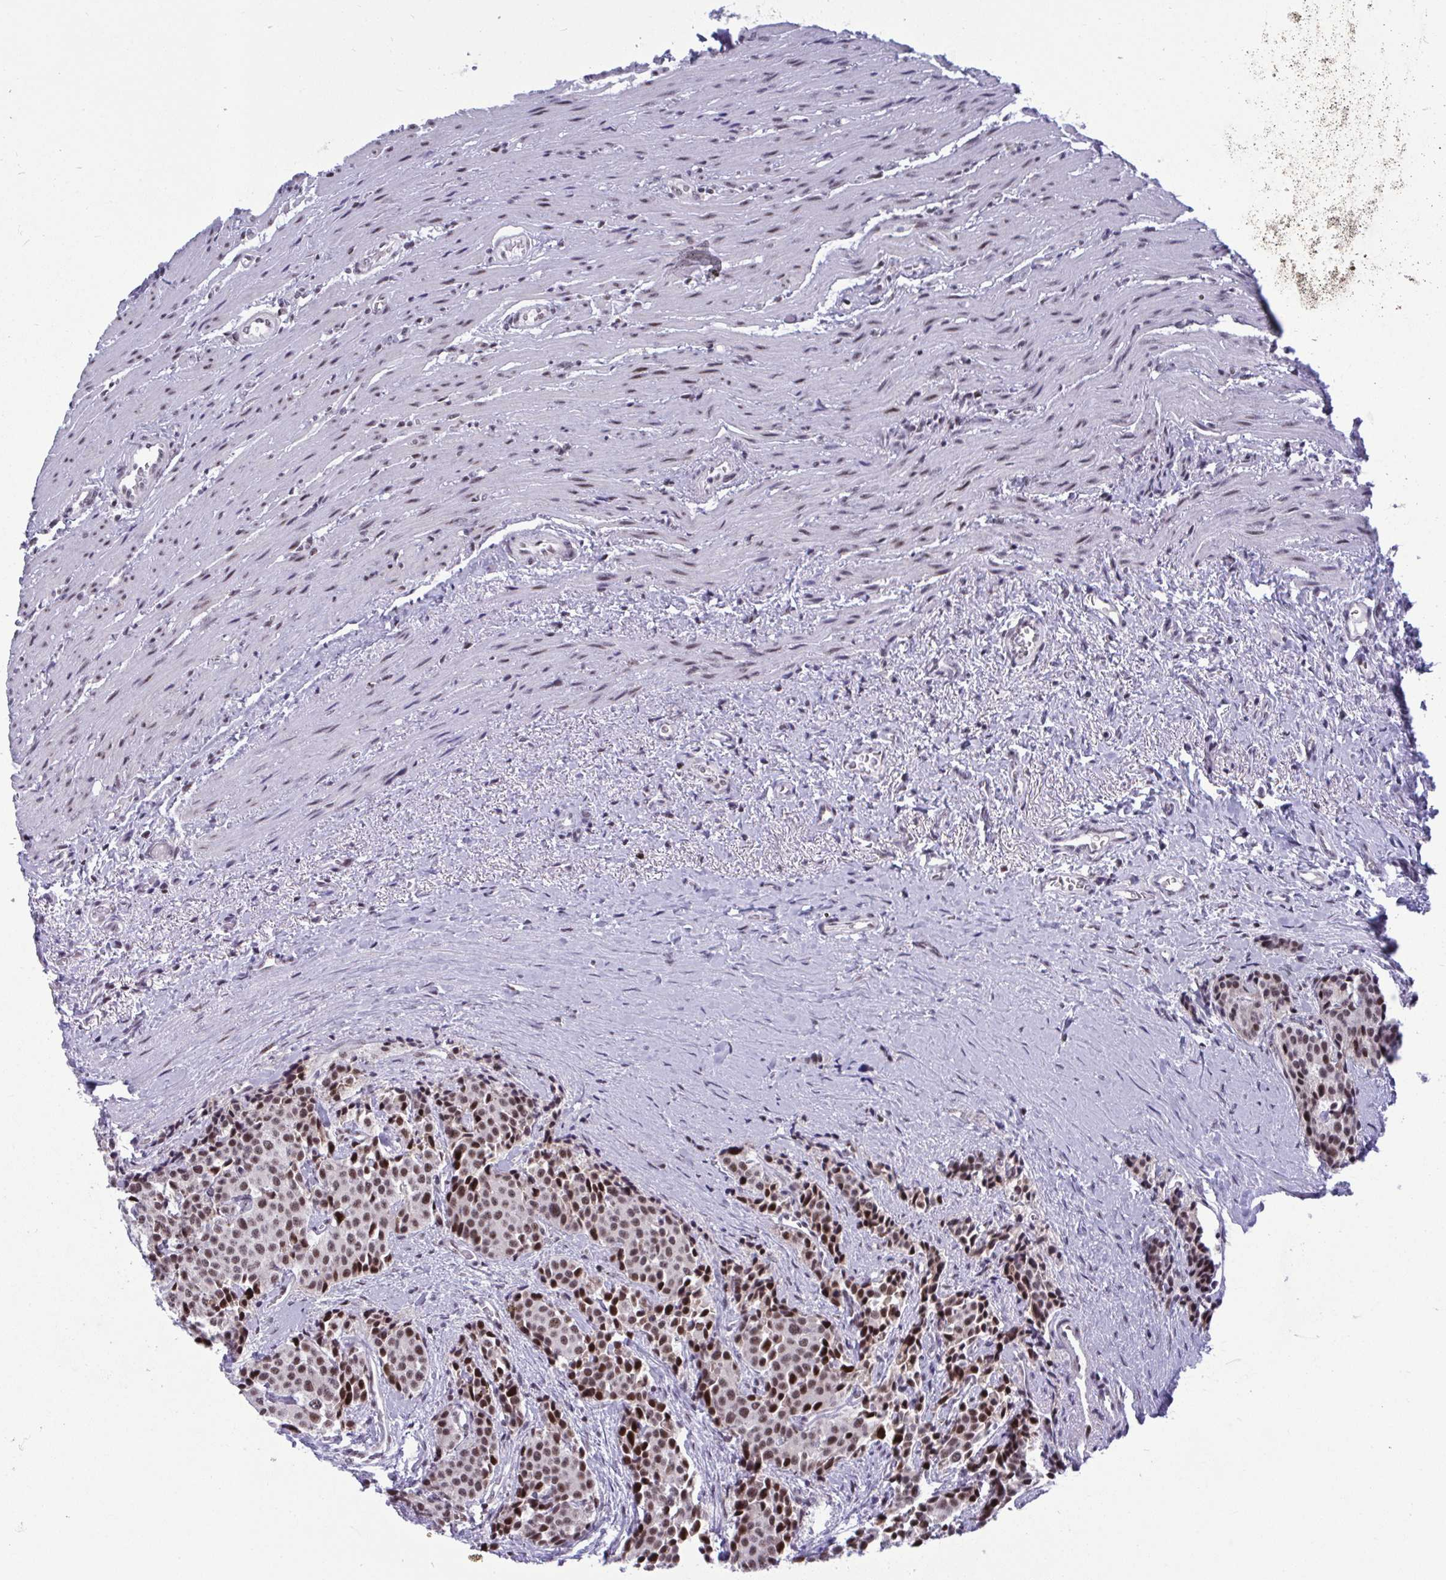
{"staining": {"intensity": "strong", "quantity": "25%-75%", "location": "nuclear"}, "tissue": "carcinoid", "cell_type": "Tumor cells", "image_type": "cancer", "snomed": [{"axis": "morphology", "description": "Carcinoid, malignant, NOS"}, {"axis": "topography", "description": "Small intestine"}], "caption": "There is high levels of strong nuclear positivity in tumor cells of malignant carcinoid, as demonstrated by immunohistochemical staining (brown color).", "gene": "WBP11", "patient": {"sex": "male", "age": 73}}